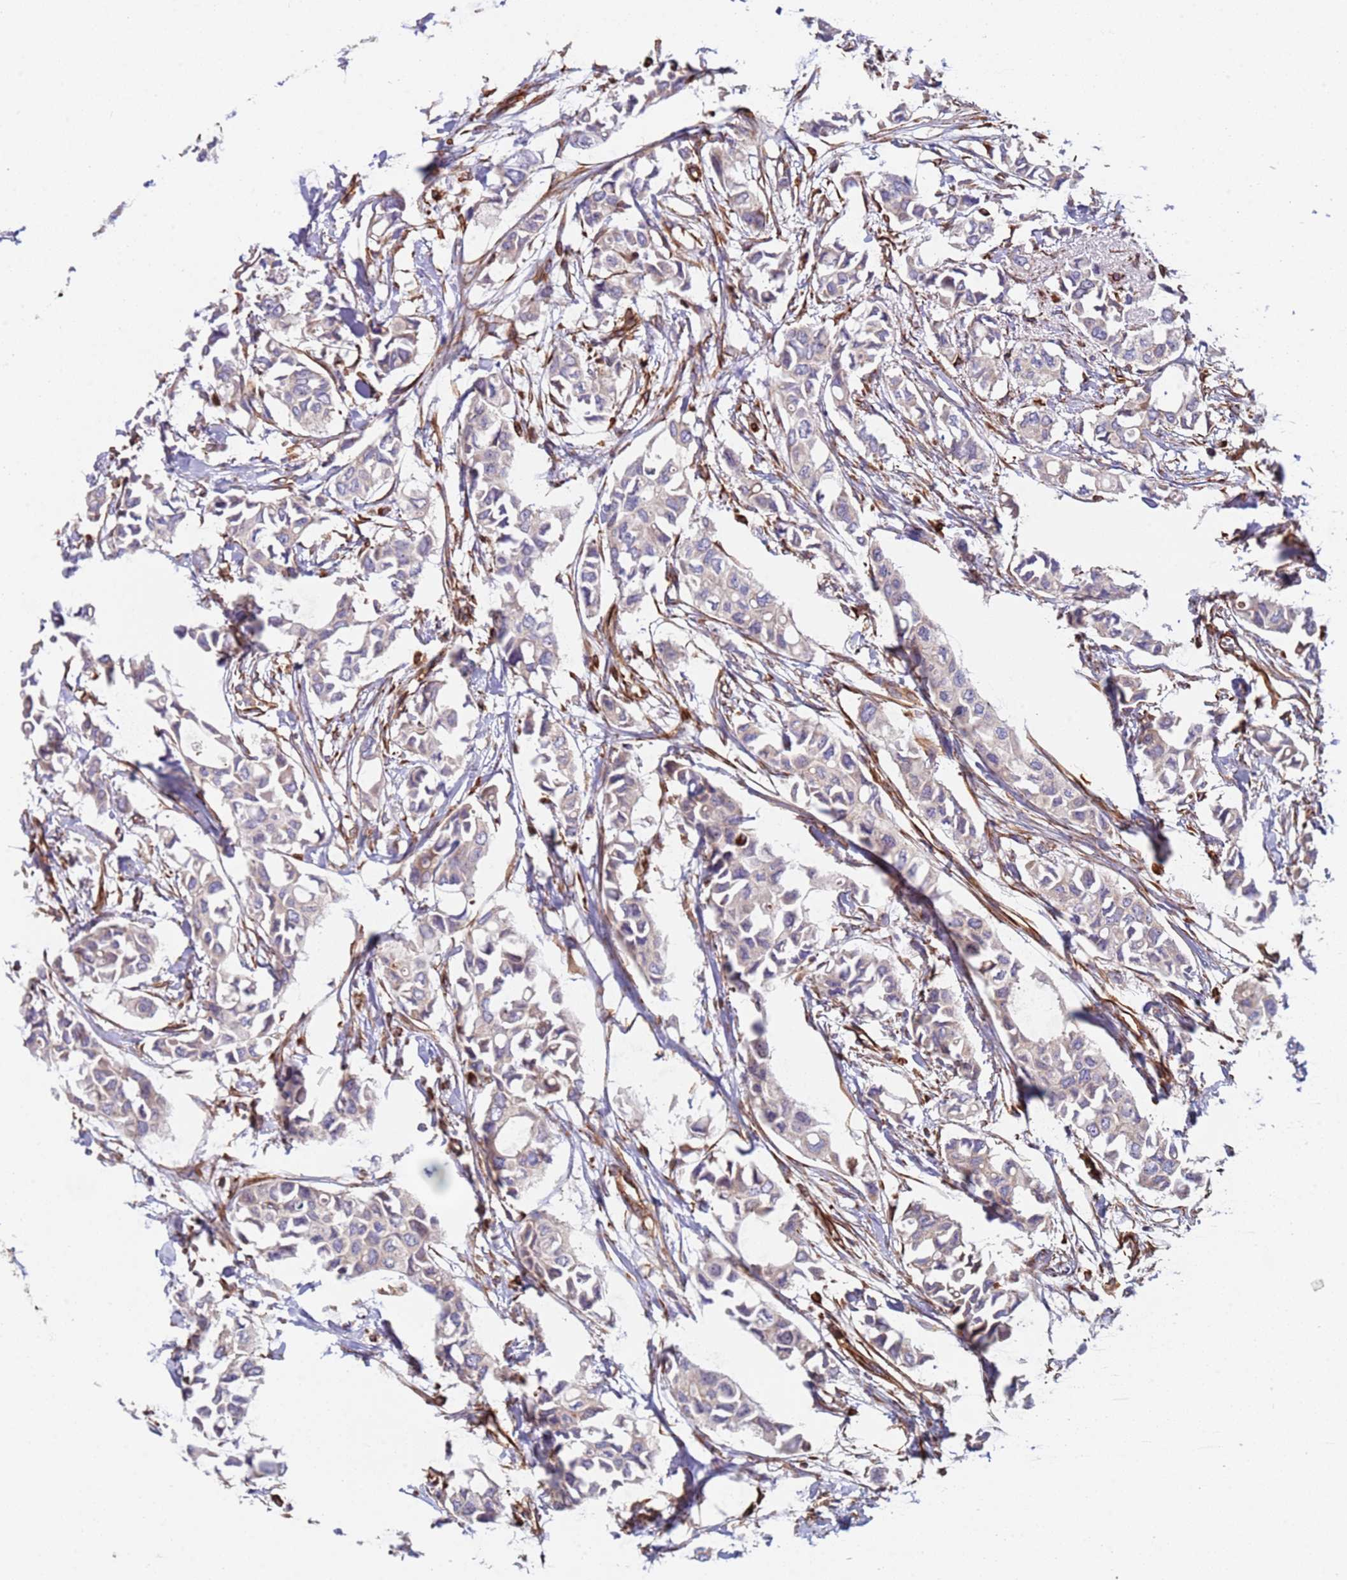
{"staining": {"intensity": "negative", "quantity": "none", "location": "none"}, "tissue": "breast cancer", "cell_type": "Tumor cells", "image_type": "cancer", "snomed": [{"axis": "morphology", "description": "Duct carcinoma"}, {"axis": "topography", "description": "Breast"}], "caption": "This is an immunohistochemistry (IHC) photomicrograph of human breast cancer. There is no staining in tumor cells.", "gene": "NUDT12", "patient": {"sex": "female", "age": 41}}